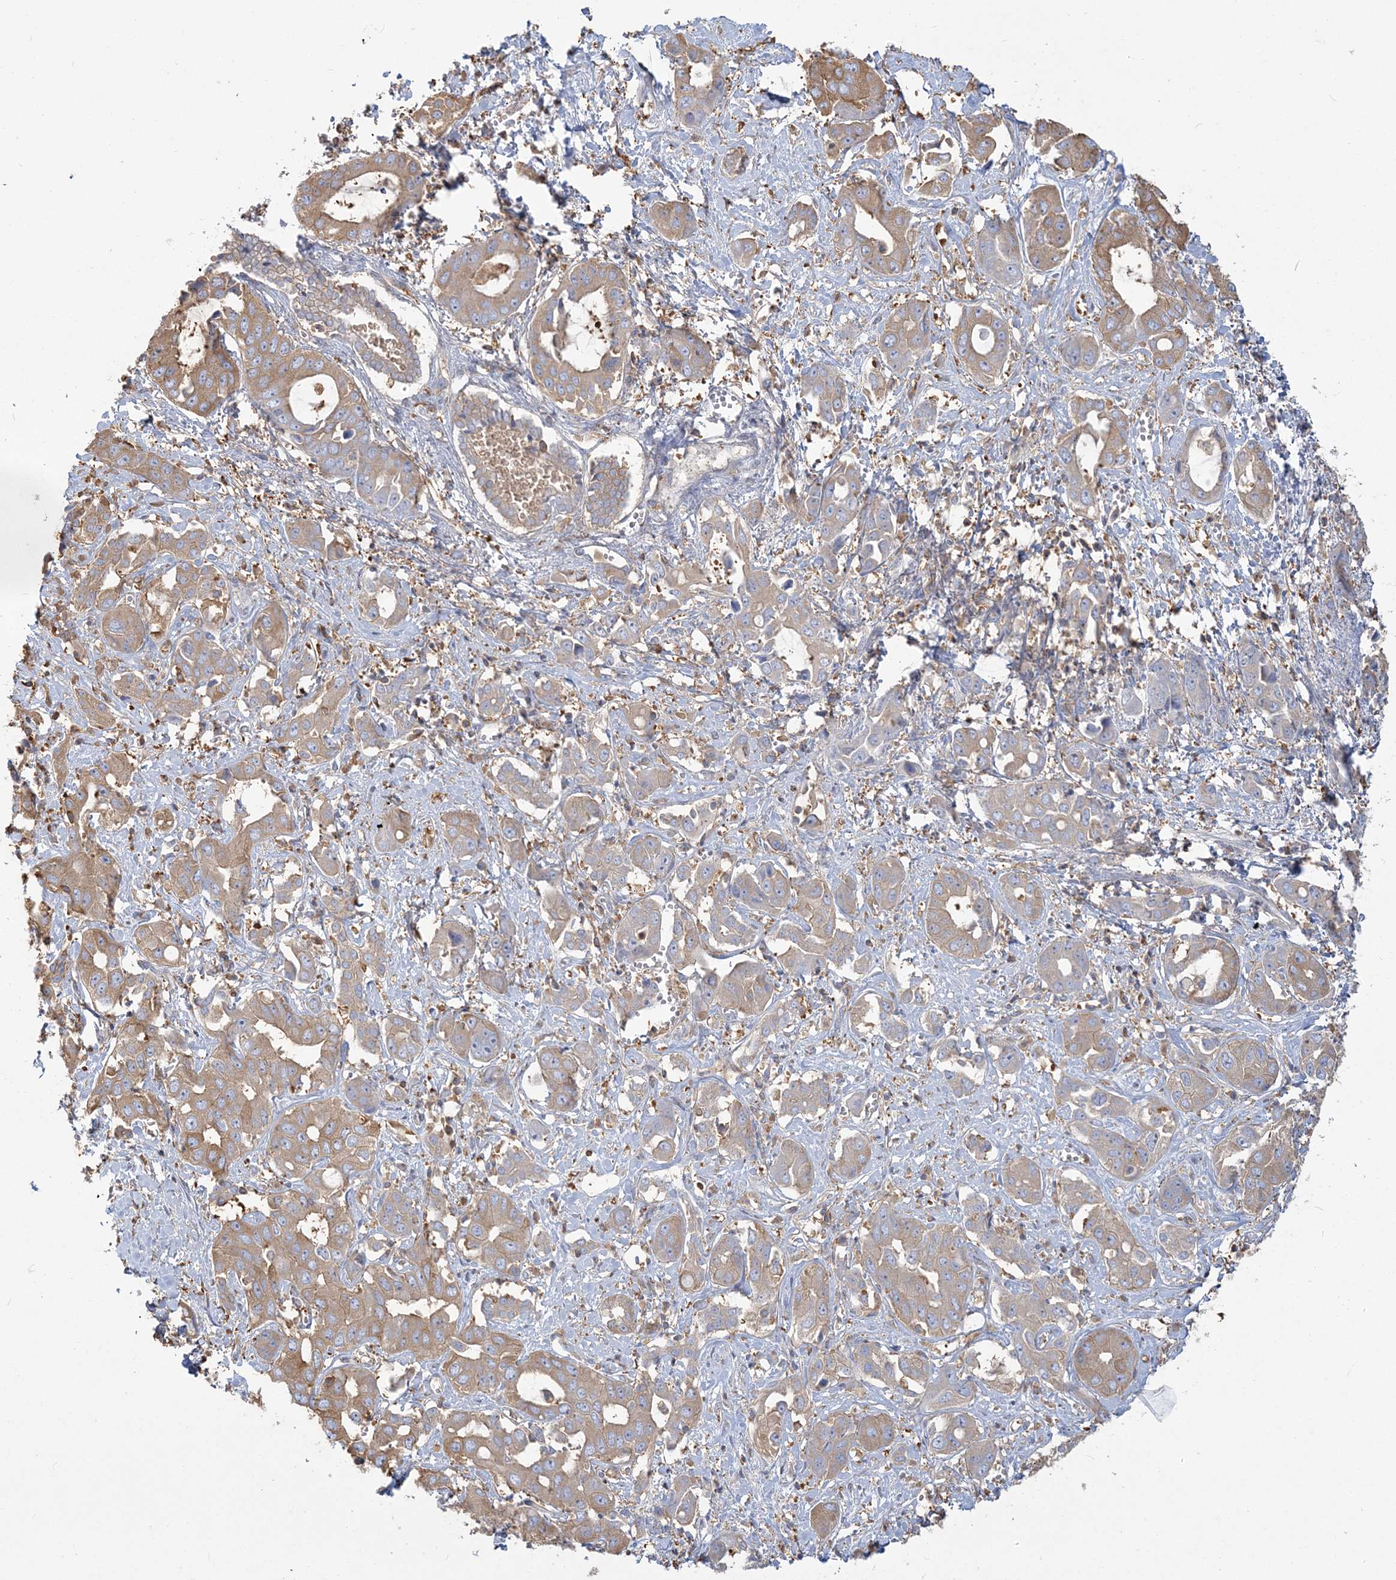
{"staining": {"intensity": "moderate", "quantity": ">75%", "location": "cytoplasmic/membranous"}, "tissue": "liver cancer", "cell_type": "Tumor cells", "image_type": "cancer", "snomed": [{"axis": "morphology", "description": "Cholangiocarcinoma"}, {"axis": "topography", "description": "Liver"}], "caption": "IHC micrograph of neoplastic tissue: liver cancer (cholangiocarcinoma) stained using IHC displays medium levels of moderate protein expression localized specifically in the cytoplasmic/membranous of tumor cells, appearing as a cytoplasmic/membranous brown color.", "gene": "ANKS1A", "patient": {"sex": "female", "age": 52}}